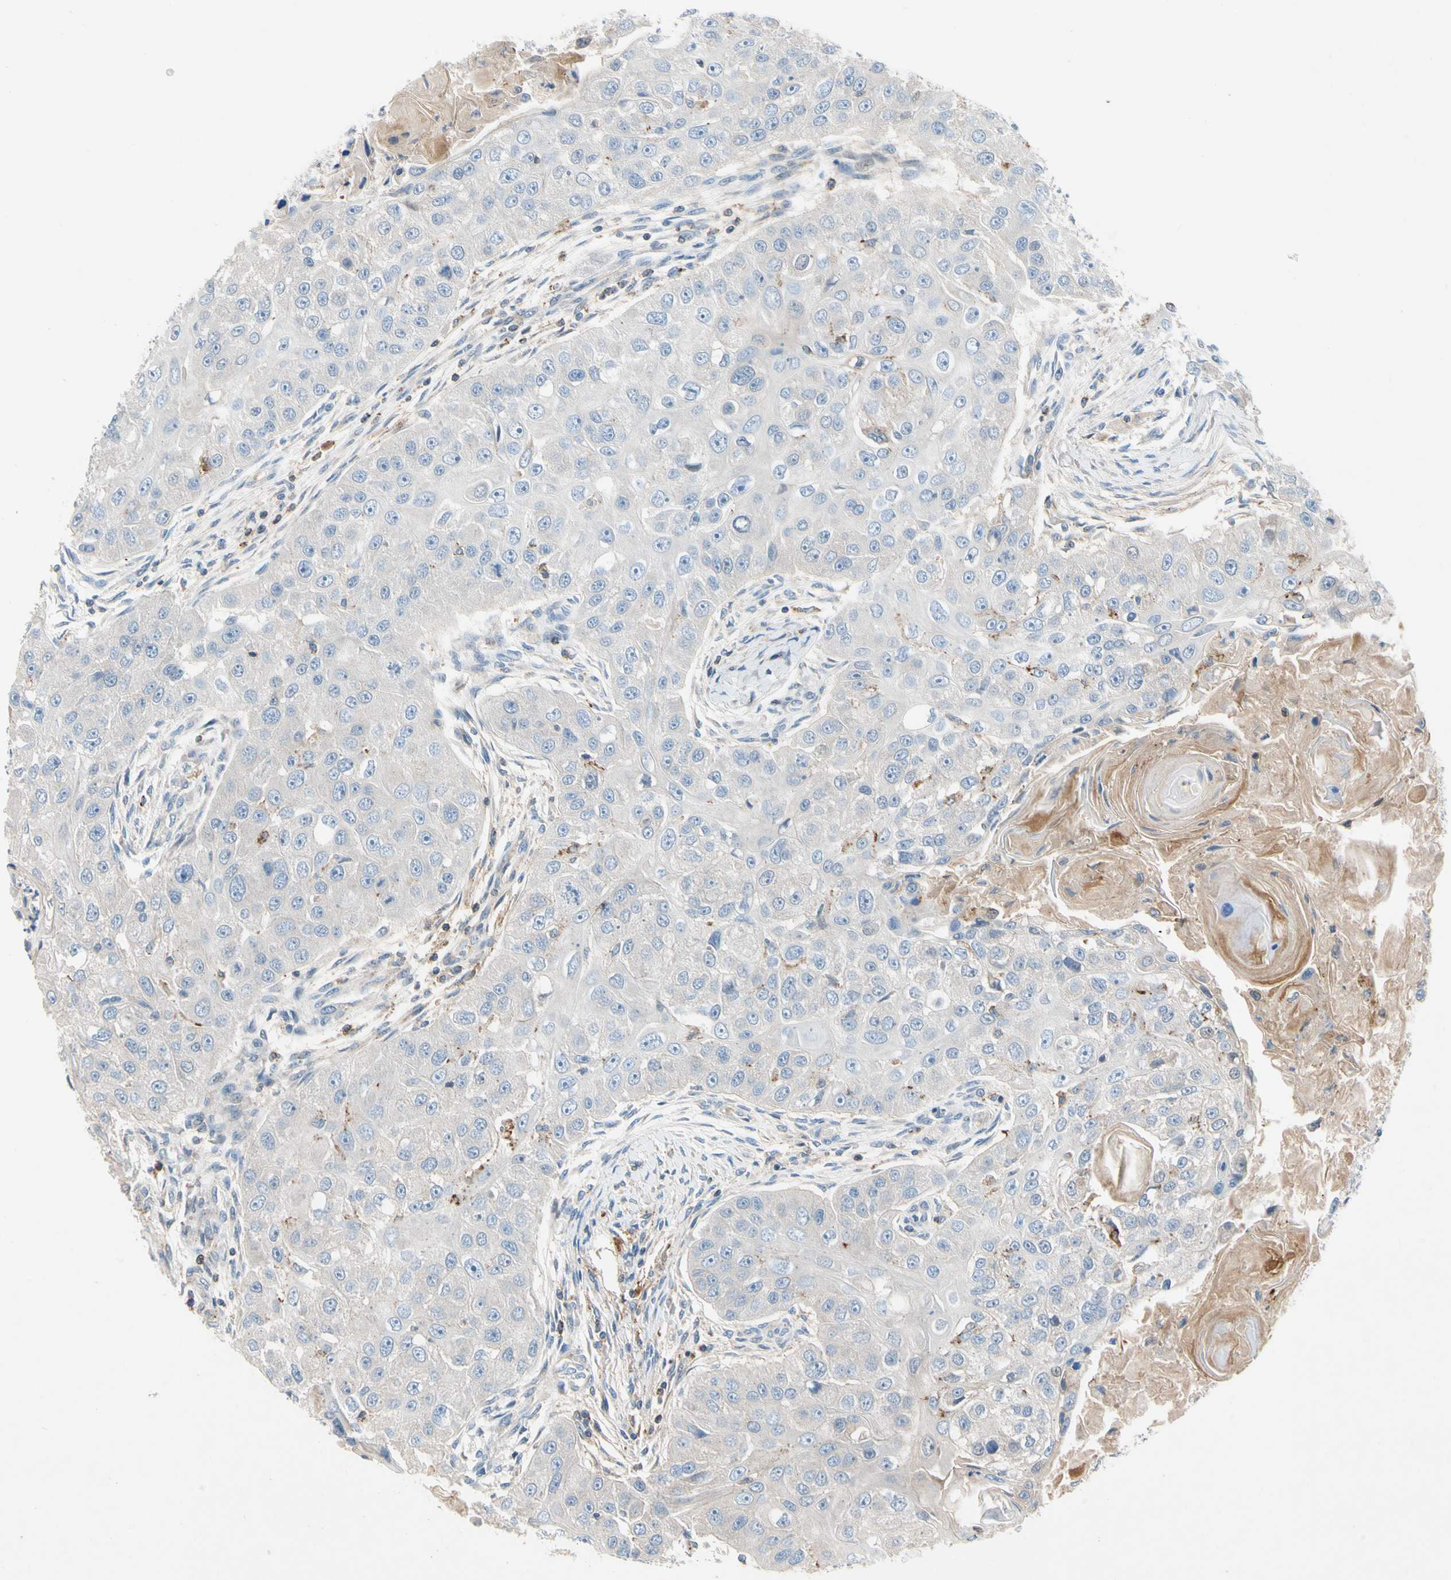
{"staining": {"intensity": "negative", "quantity": "none", "location": "none"}, "tissue": "head and neck cancer", "cell_type": "Tumor cells", "image_type": "cancer", "snomed": [{"axis": "morphology", "description": "Normal tissue, NOS"}, {"axis": "morphology", "description": "Squamous cell carcinoma, NOS"}, {"axis": "topography", "description": "Skeletal muscle"}, {"axis": "topography", "description": "Head-Neck"}], "caption": "This is an IHC micrograph of squamous cell carcinoma (head and neck). There is no expression in tumor cells.", "gene": "NDFIP2", "patient": {"sex": "male", "age": 51}}